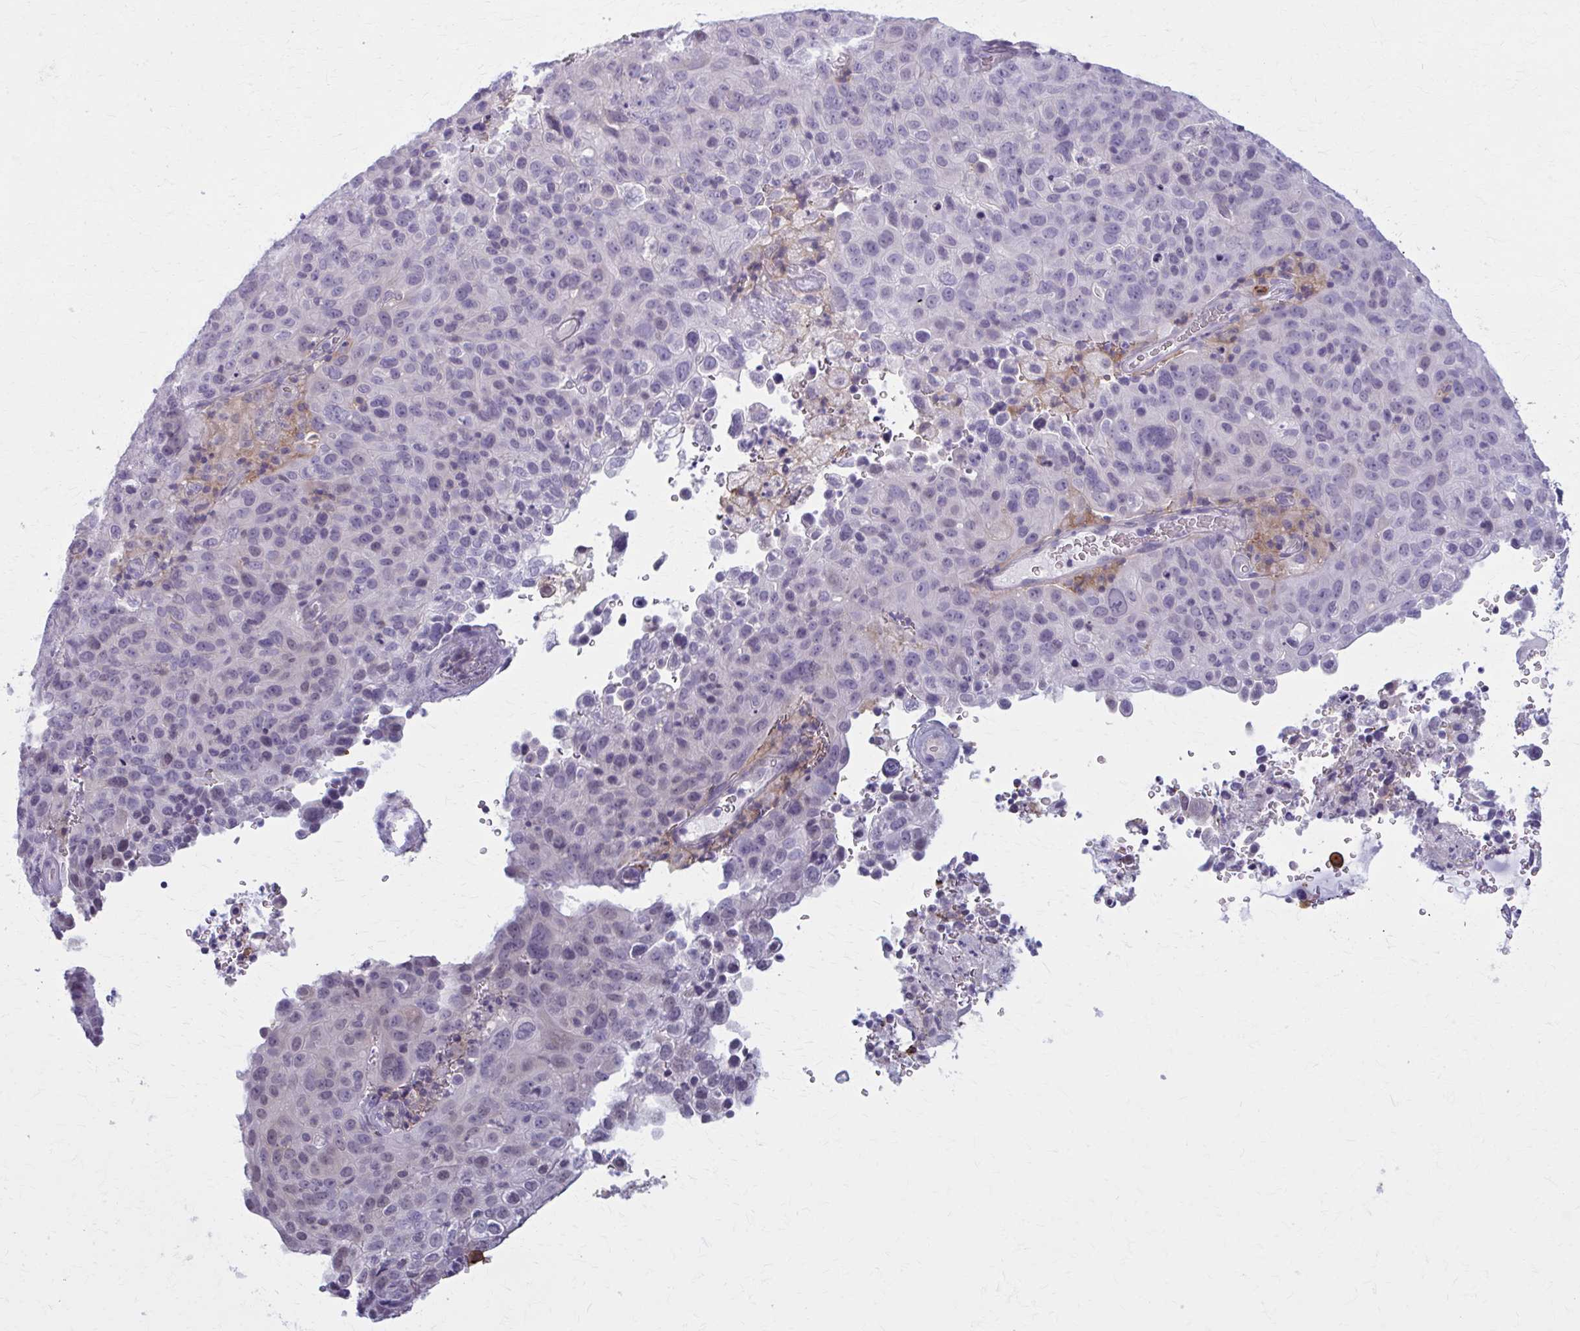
{"staining": {"intensity": "negative", "quantity": "none", "location": "none"}, "tissue": "cervical cancer", "cell_type": "Tumor cells", "image_type": "cancer", "snomed": [{"axis": "morphology", "description": "Squamous cell carcinoma, NOS"}, {"axis": "topography", "description": "Cervix"}], "caption": "This image is of cervical cancer (squamous cell carcinoma) stained with immunohistochemistry to label a protein in brown with the nuclei are counter-stained blue. There is no staining in tumor cells.", "gene": "CD38", "patient": {"sex": "female", "age": 44}}